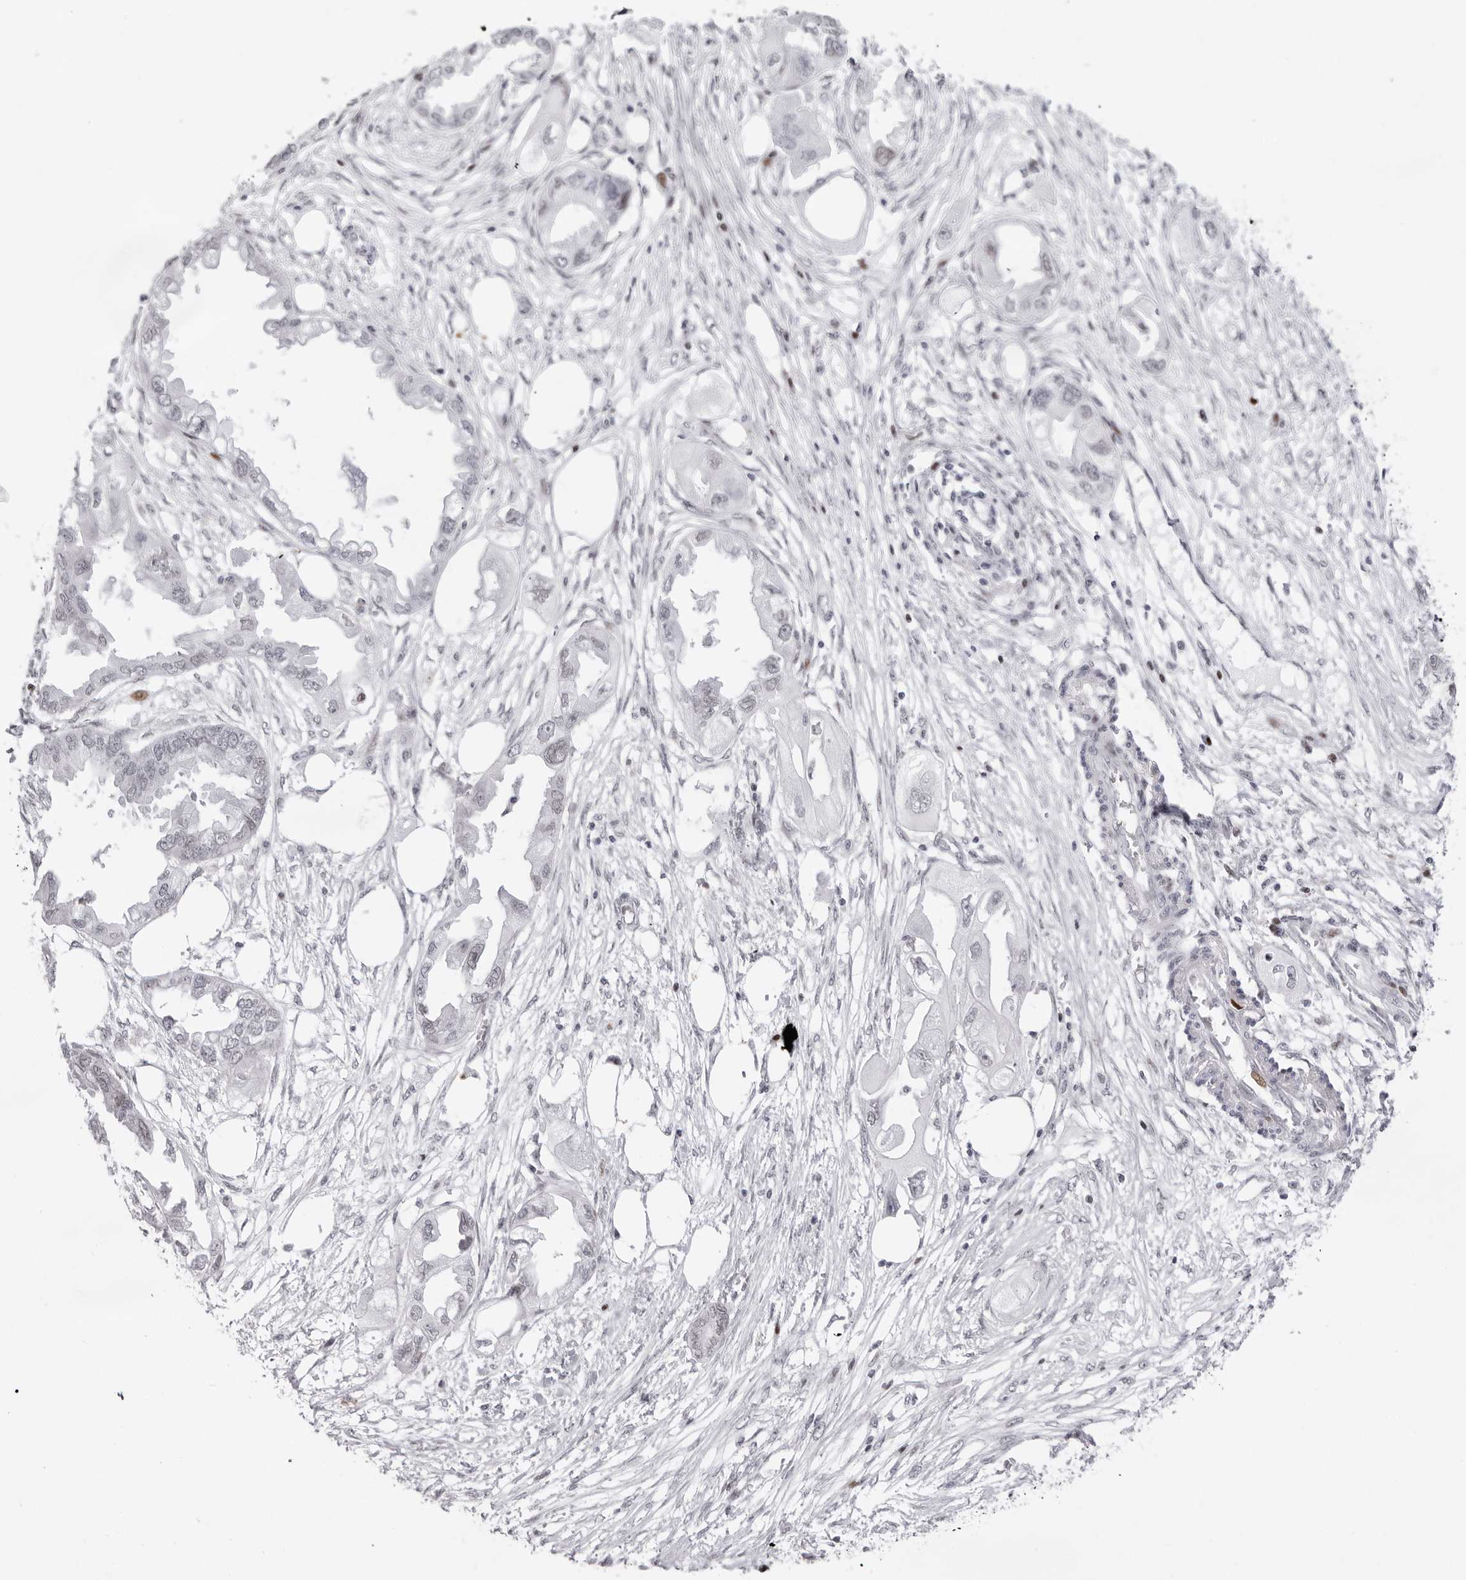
{"staining": {"intensity": "moderate", "quantity": "<25%", "location": "nuclear"}, "tissue": "endometrial cancer", "cell_type": "Tumor cells", "image_type": "cancer", "snomed": [{"axis": "morphology", "description": "Adenocarcinoma, NOS"}, {"axis": "morphology", "description": "Adenocarcinoma, metastatic, NOS"}, {"axis": "topography", "description": "Adipose tissue"}, {"axis": "topography", "description": "Endometrium"}], "caption": "Immunohistochemistry (IHC) photomicrograph of neoplastic tissue: human metastatic adenocarcinoma (endometrial) stained using immunohistochemistry (IHC) demonstrates low levels of moderate protein expression localized specifically in the nuclear of tumor cells, appearing as a nuclear brown color.", "gene": "NTPCR", "patient": {"sex": "female", "age": 67}}